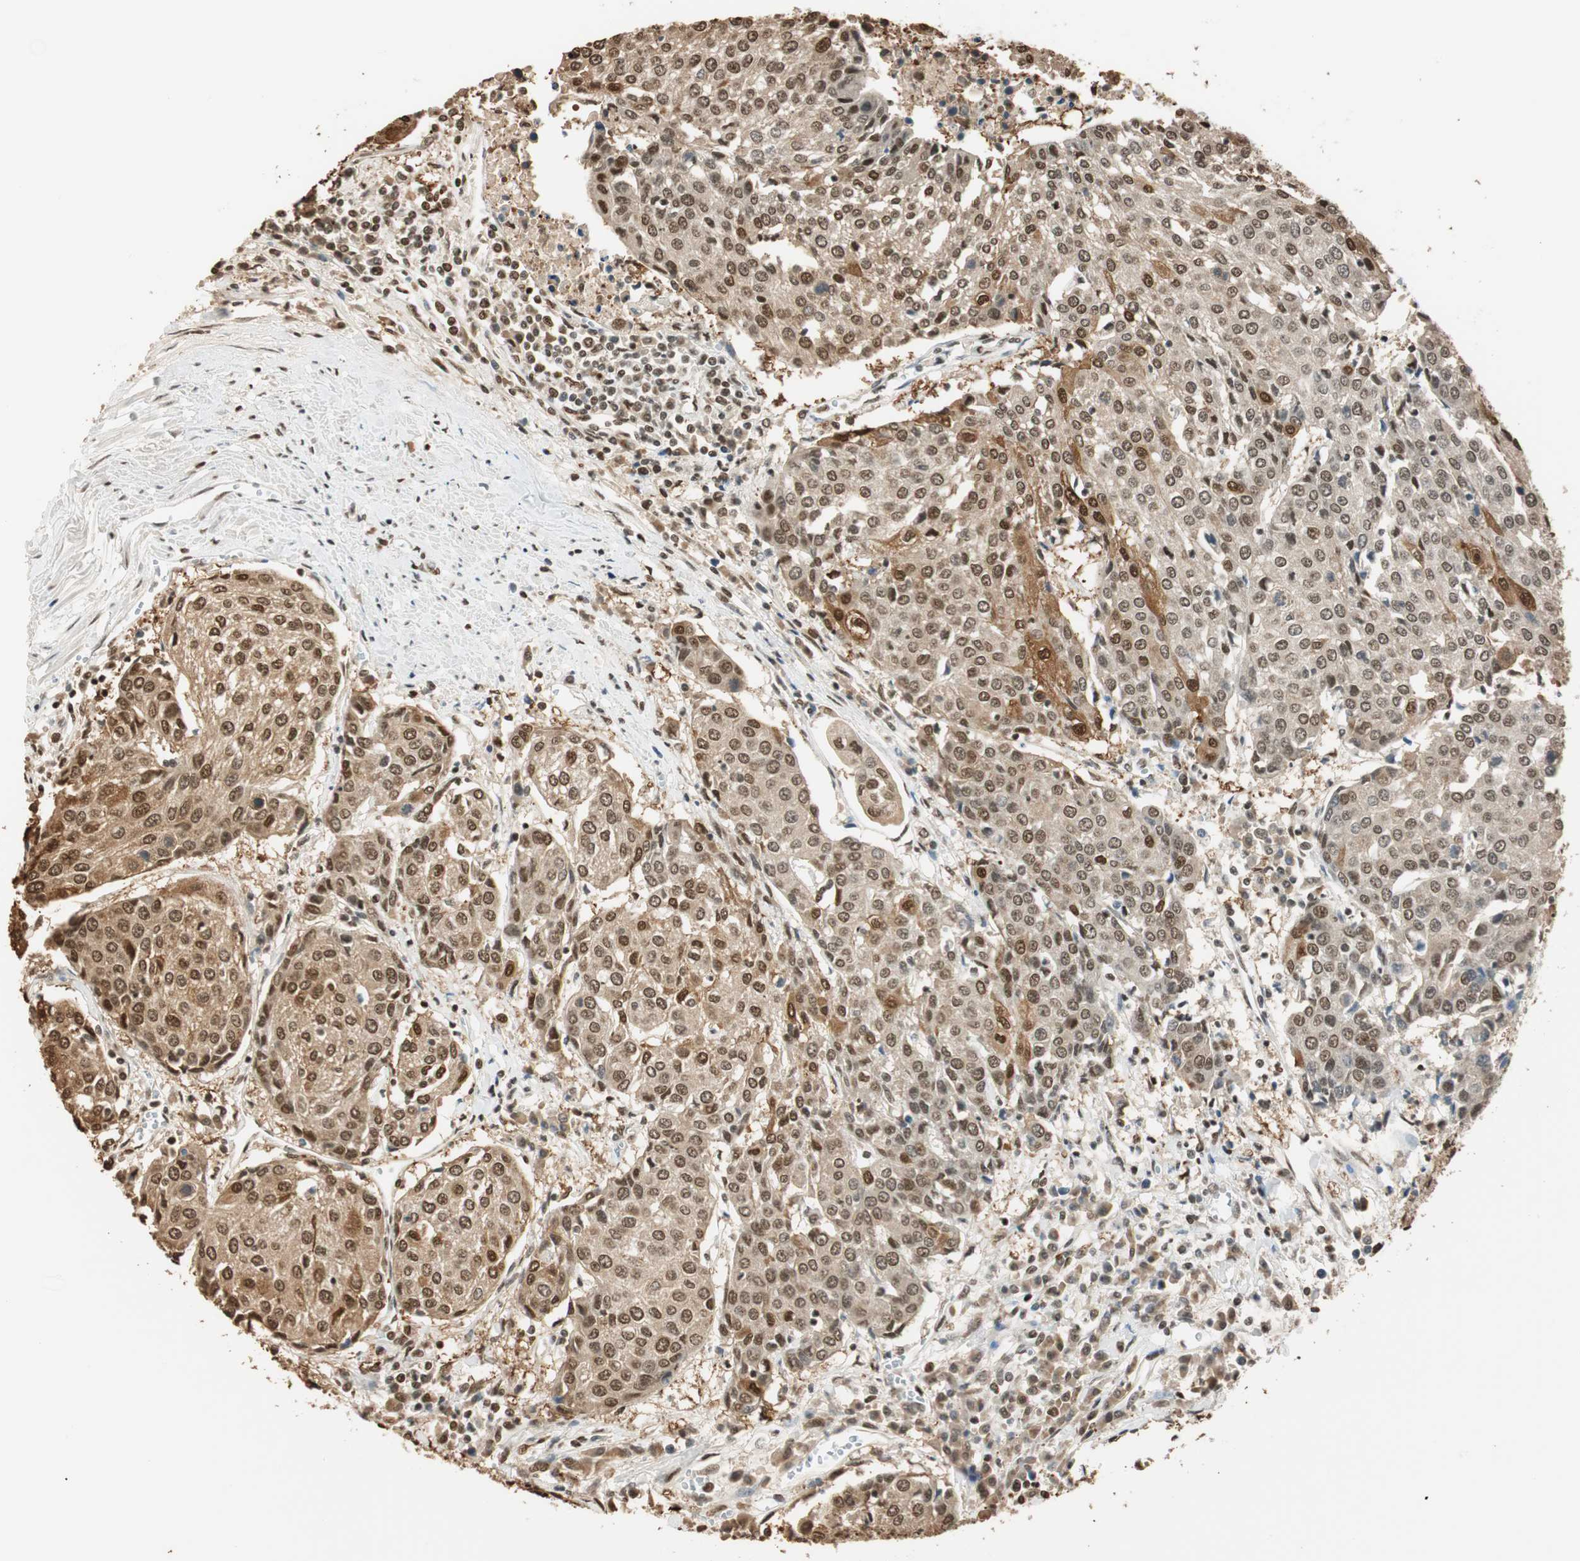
{"staining": {"intensity": "strong", "quantity": "25%-75%", "location": "cytoplasmic/membranous,nuclear"}, "tissue": "urothelial cancer", "cell_type": "Tumor cells", "image_type": "cancer", "snomed": [{"axis": "morphology", "description": "Urothelial carcinoma, High grade"}, {"axis": "topography", "description": "Urinary bladder"}], "caption": "Brown immunohistochemical staining in urothelial cancer reveals strong cytoplasmic/membranous and nuclear expression in approximately 25%-75% of tumor cells. The protein of interest is stained brown, and the nuclei are stained in blue (DAB (3,3'-diaminobenzidine) IHC with brightfield microscopy, high magnification).", "gene": "FANCG", "patient": {"sex": "female", "age": 85}}